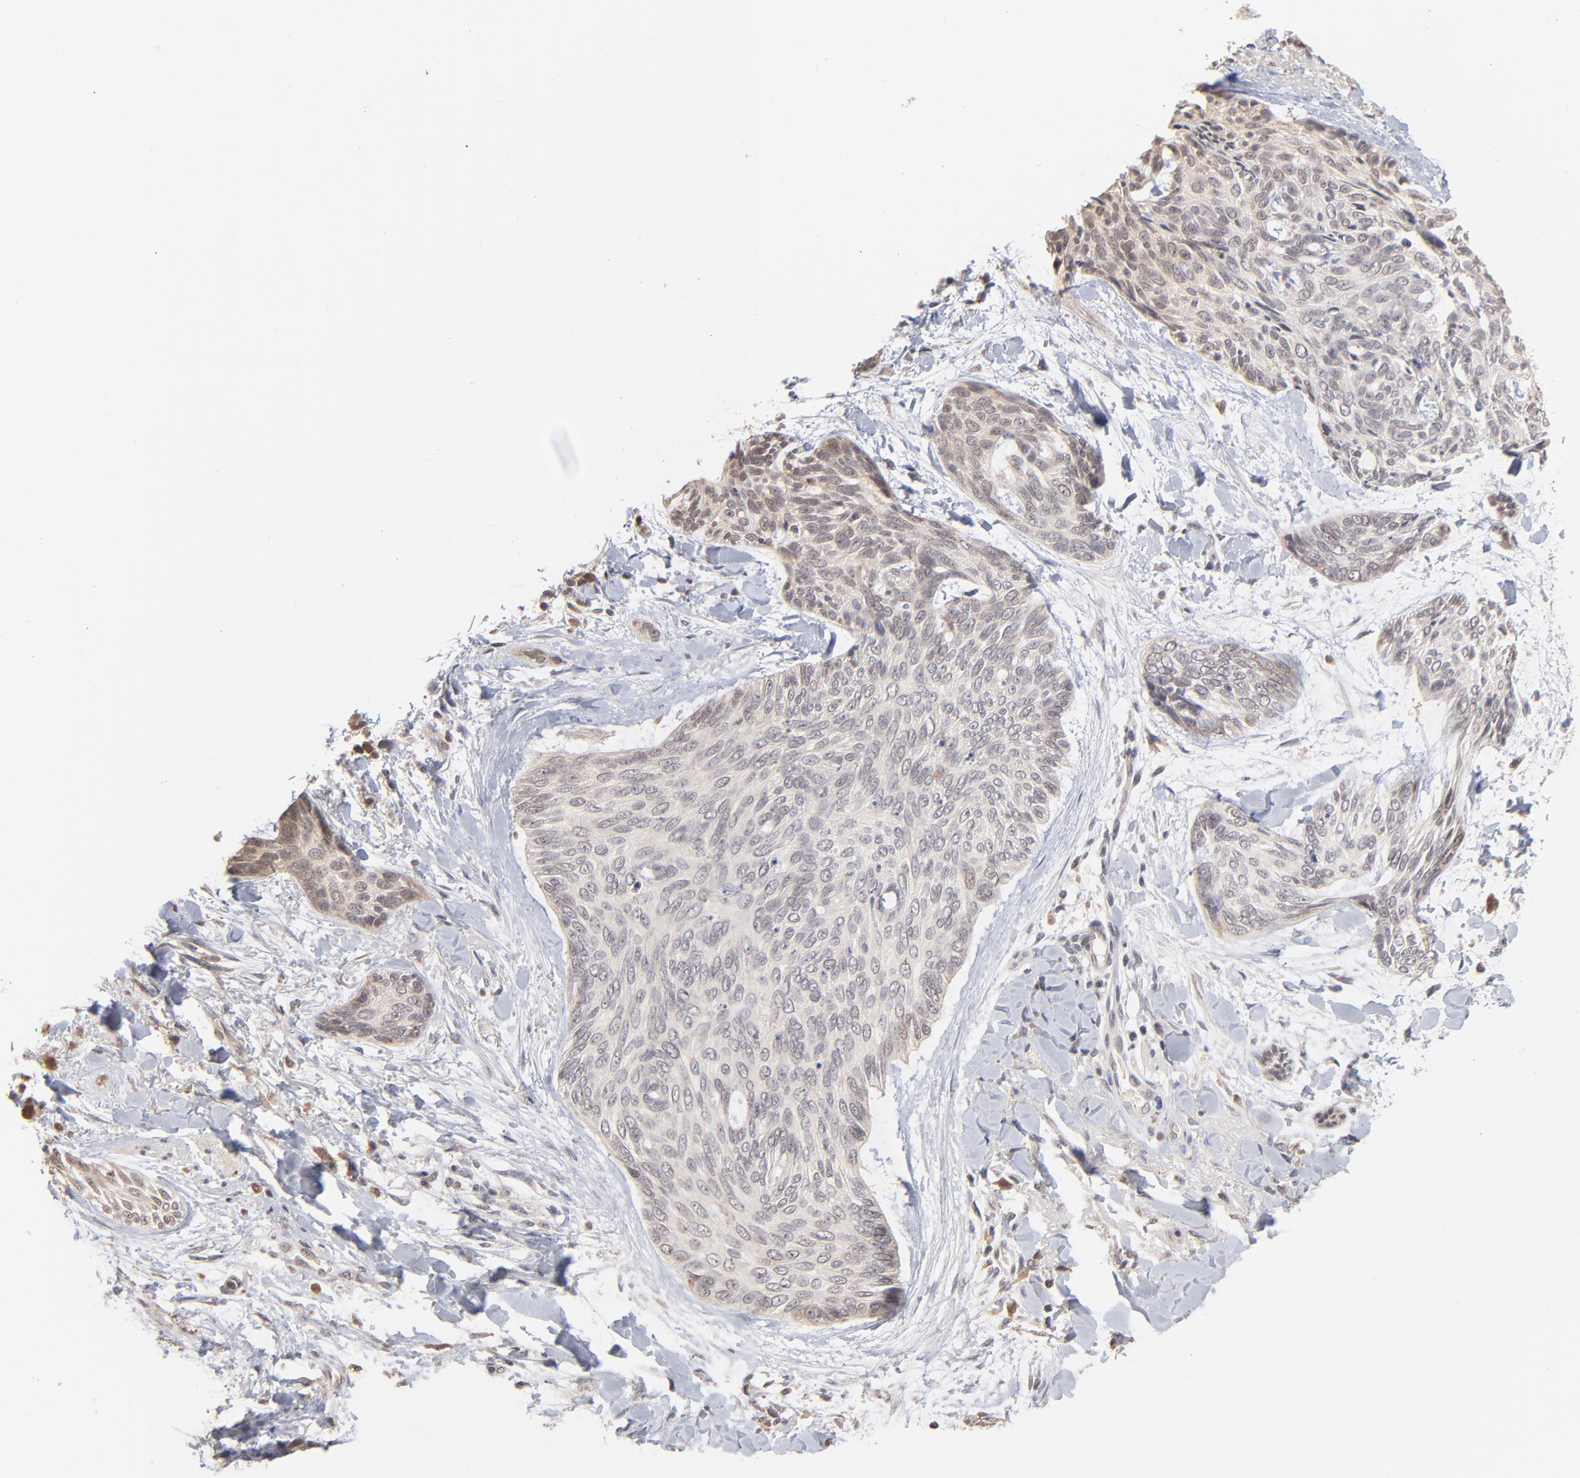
{"staining": {"intensity": "weak", "quantity": "25%-75%", "location": "cytoplasmic/membranous,nuclear"}, "tissue": "skin cancer", "cell_type": "Tumor cells", "image_type": "cancer", "snomed": [{"axis": "morphology", "description": "Normal tissue, NOS"}, {"axis": "morphology", "description": "Basal cell carcinoma"}, {"axis": "topography", "description": "Skin"}], "caption": "Protein analysis of skin cancer tissue shows weak cytoplasmic/membranous and nuclear positivity in about 25%-75% of tumor cells.", "gene": "MSL2", "patient": {"sex": "female", "age": 71}}